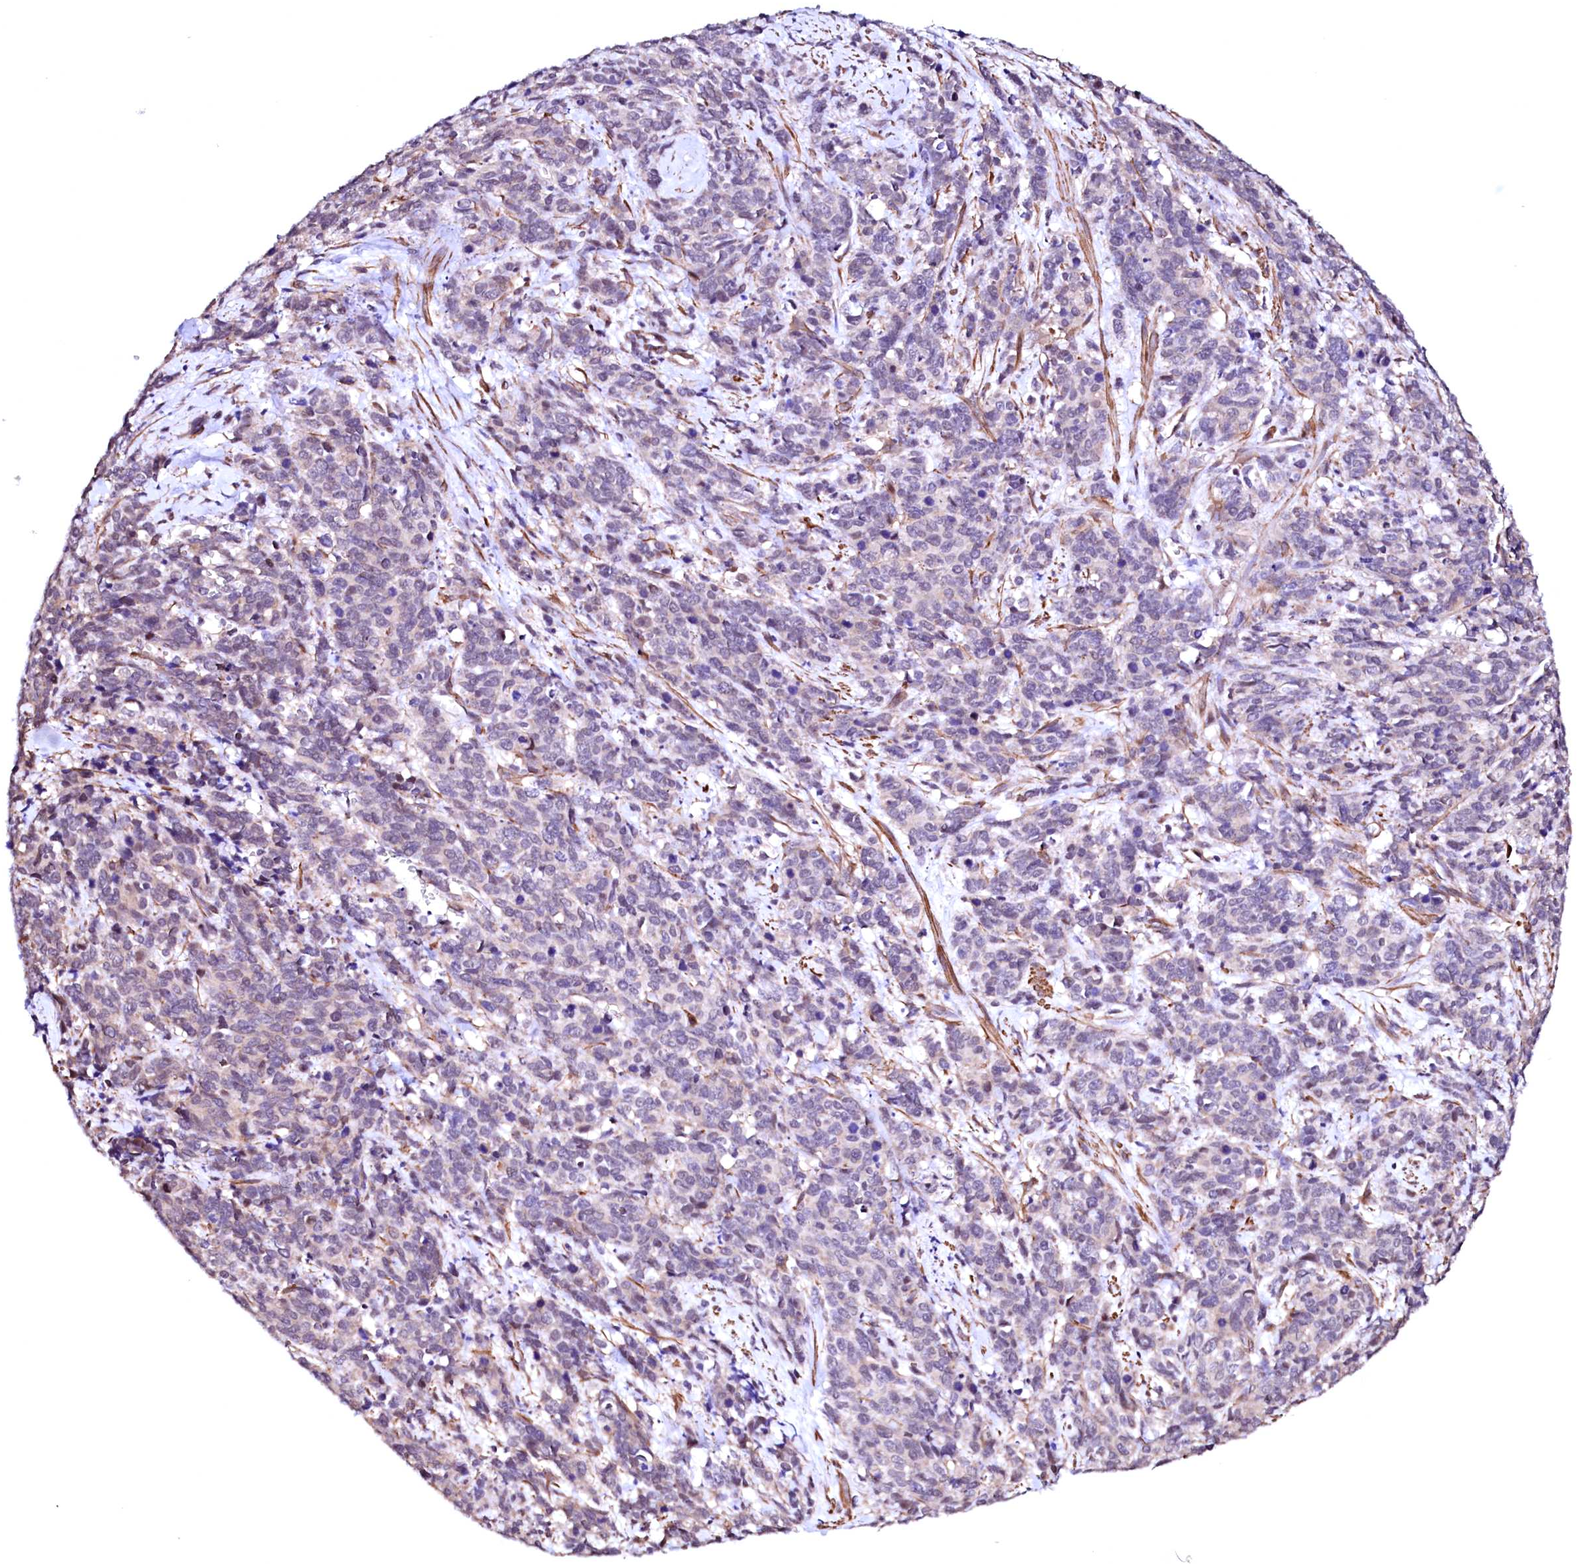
{"staining": {"intensity": "negative", "quantity": "none", "location": "none"}, "tissue": "cervical cancer", "cell_type": "Tumor cells", "image_type": "cancer", "snomed": [{"axis": "morphology", "description": "Squamous cell carcinoma, NOS"}, {"axis": "topography", "description": "Cervix"}], "caption": "This is an immunohistochemistry (IHC) histopathology image of human cervical cancer (squamous cell carcinoma). There is no expression in tumor cells.", "gene": "GPR176", "patient": {"sex": "female", "age": 60}}